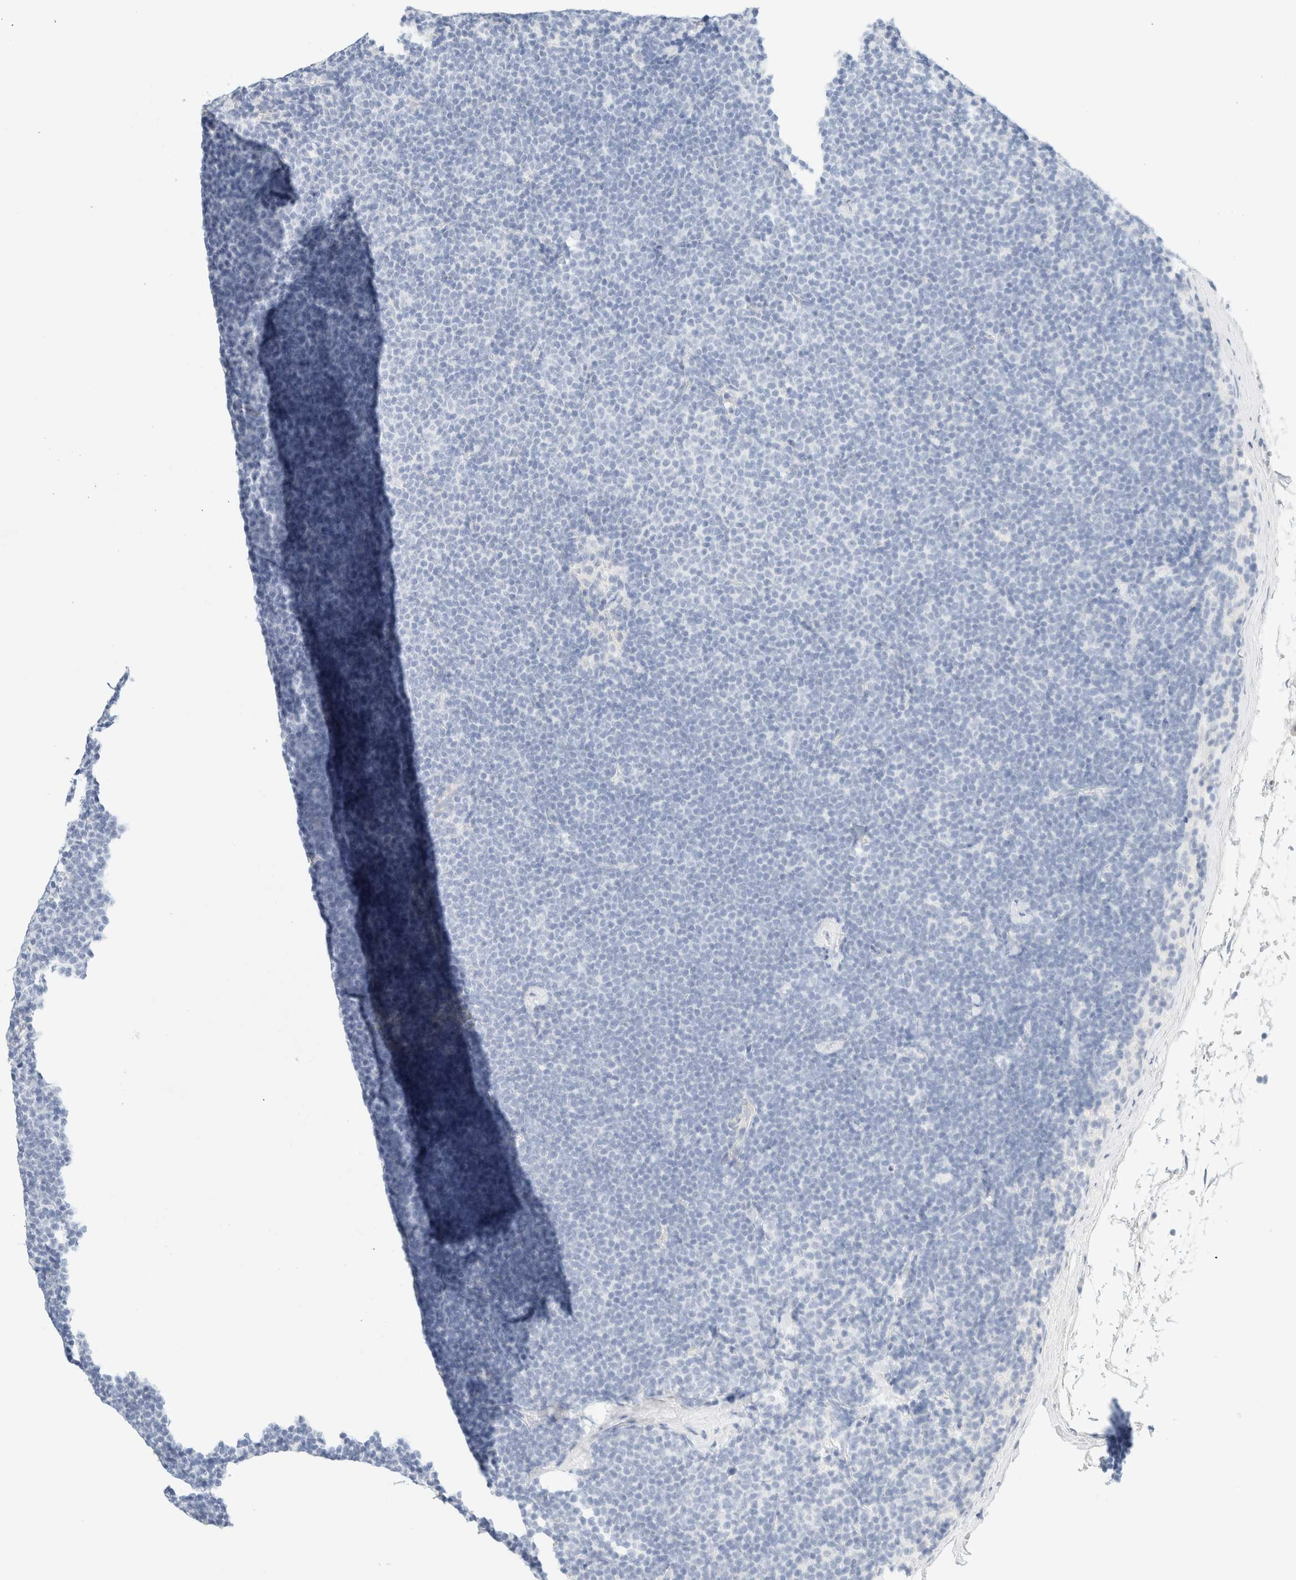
{"staining": {"intensity": "negative", "quantity": "none", "location": "none"}, "tissue": "lymphoma", "cell_type": "Tumor cells", "image_type": "cancer", "snomed": [{"axis": "morphology", "description": "Malignant lymphoma, non-Hodgkin's type, Low grade"}, {"axis": "topography", "description": "Lymph node"}], "caption": "A high-resolution micrograph shows immunohistochemistry staining of malignant lymphoma, non-Hodgkin's type (low-grade), which reveals no significant positivity in tumor cells.", "gene": "DPYS", "patient": {"sex": "female", "age": 53}}